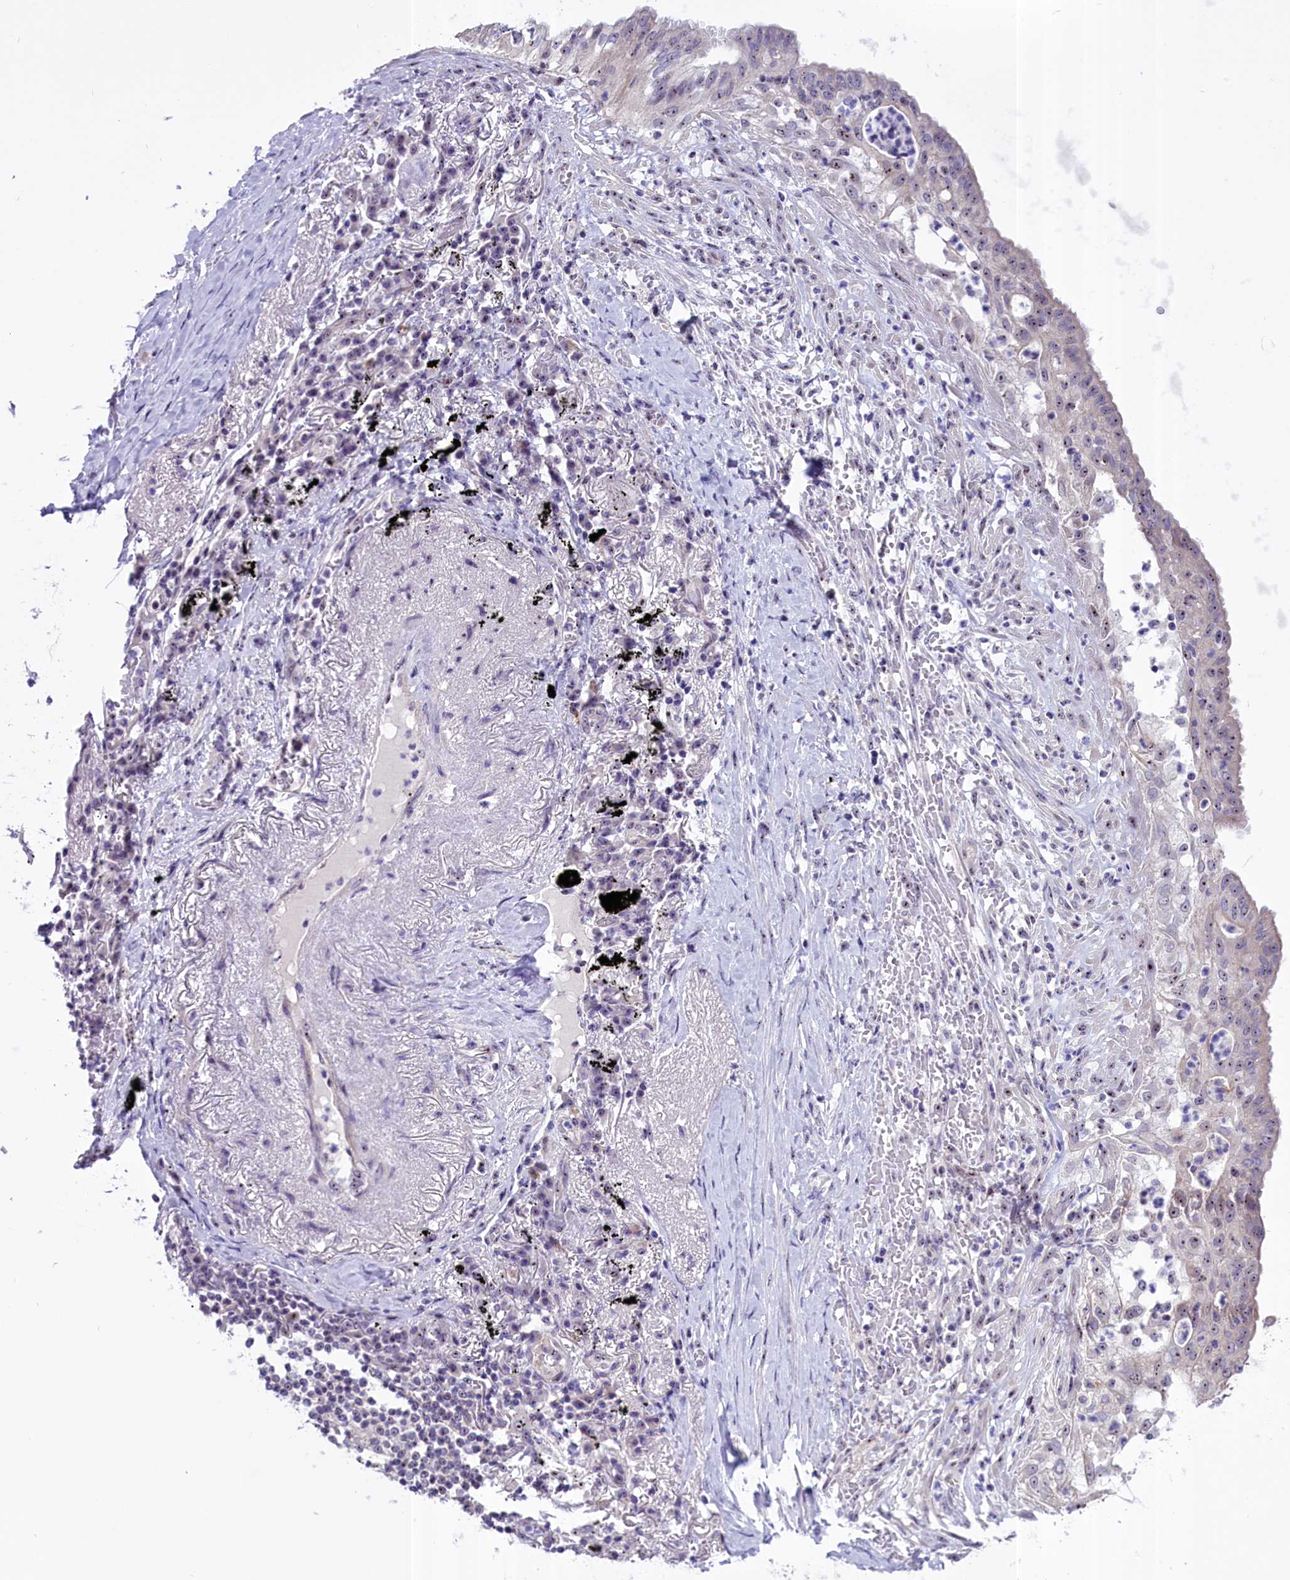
{"staining": {"intensity": "weak", "quantity": "25%-75%", "location": "nuclear"}, "tissue": "lung cancer", "cell_type": "Tumor cells", "image_type": "cancer", "snomed": [{"axis": "morphology", "description": "Adenocarcinoma, NOS"}, {"axis": "topography", "description": "Lung"}], "caption": "Tumor cells display low levels of weak nuclear expression in about 25%-75% of cells in human adenocarcinoma (lung).", "gene": "TBL3", "patient": {"sex": "female", "age": 70}}